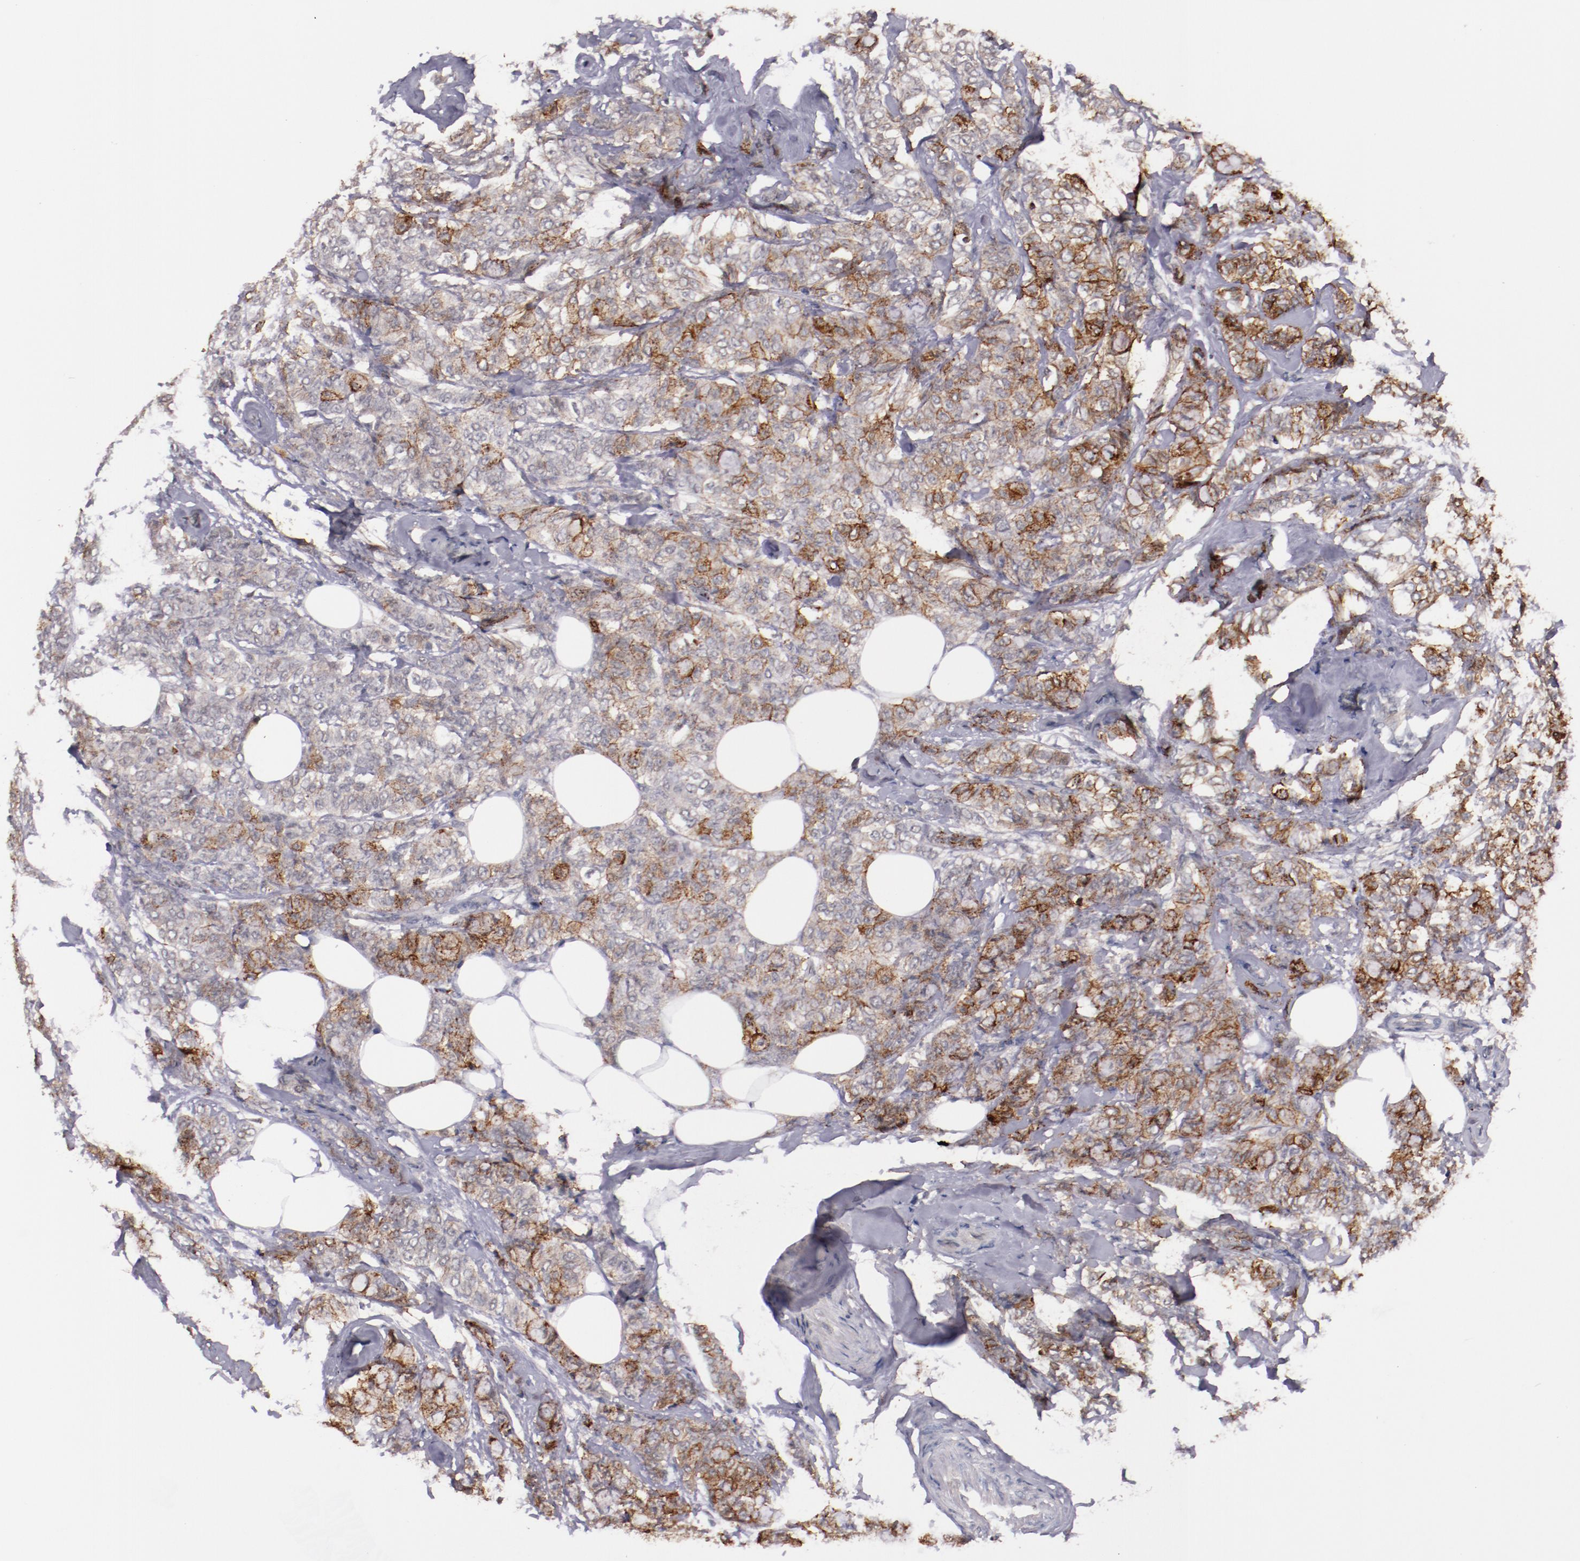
{"staining": {"intensity": "moderate", "quantity": ">75%", "location": "cytoplasmic/membranous"}, "tissue": "breast cancer", "cell_type": "Tumor cells", "image_type": "cancer", "snomed": [{"axis": "morphology", "description": "Lobular carcinoma"}, {"axis": "topography", "description": "Breast"}], "caption": "DAB (3,3'-diaminobenzidine) immunohistochemical staining of lobular carcinoma (breast) displays moderate cytoplasmic/membranous protein positivity in approximately >75% of tumor cells.", "gene": "SYP", "patient": {"sex": "female", "age": 60}}